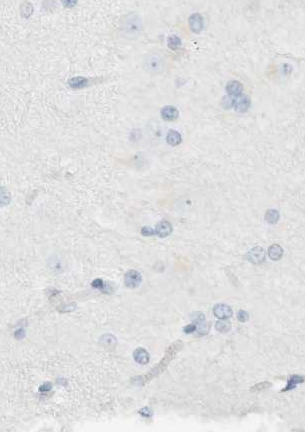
{"staining": {"intensity": "negative", "quantity": "none", "location": "none"}, "tissue": "caudate", "cell_type": "Glial cells", "image_type": "normal", "snomed": [{"axis": "morphology", "description": "Normal tissue, NOS"}, {"axis": "topography", "description": "Lateral ventricle wall"}], "caption": "The image displays no significant staining in glial cells of caudate. (DAB (3,3'-diaminobenzidine) immunohistochemistry (IHC) with hematoxylin counter stain).", "gene": "ARHGAP27", "patient": {"sex": "female", "age": 19}}